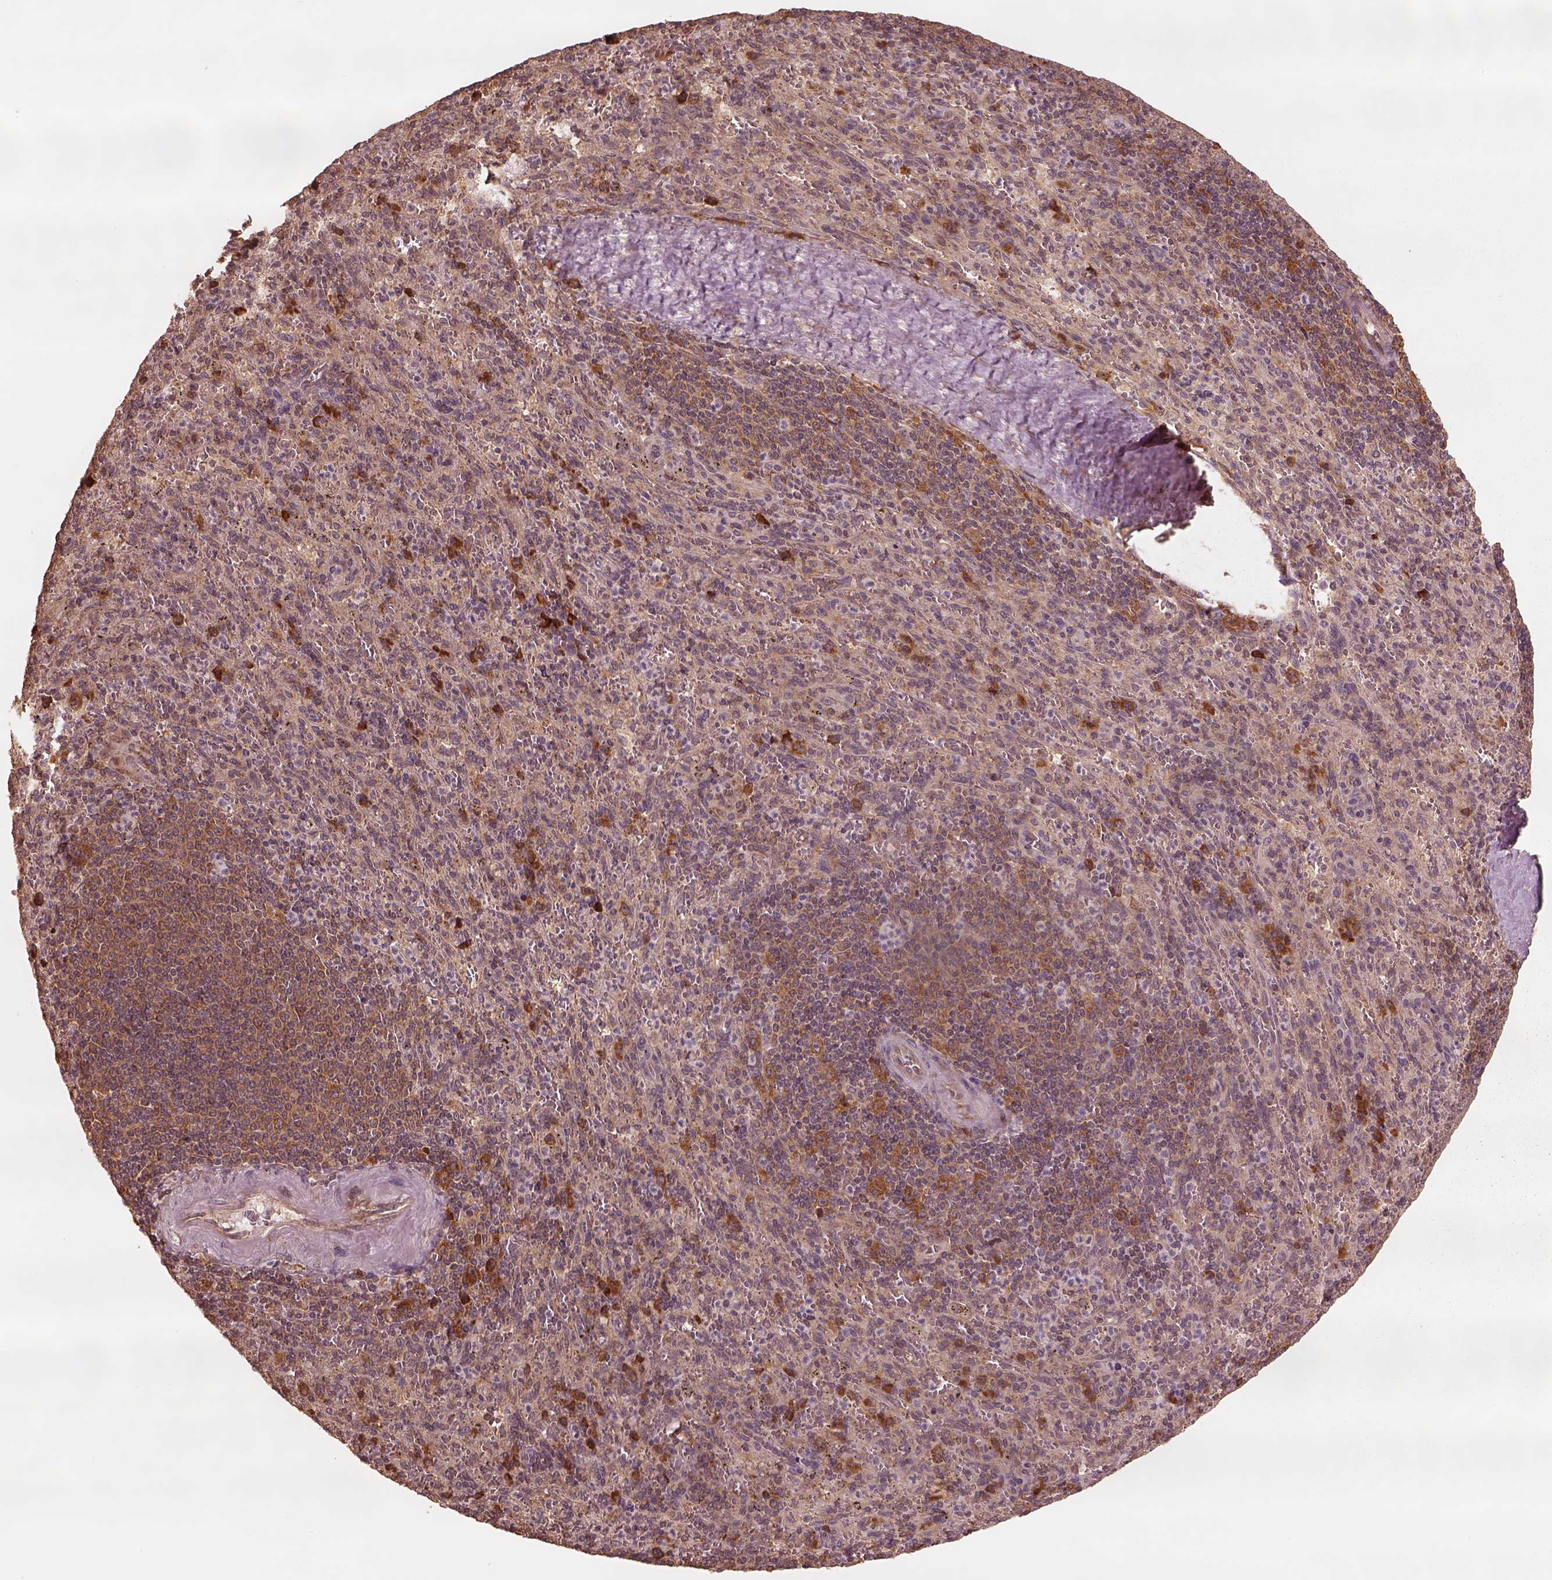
{"staining": {"intensity": "moderate", "quantity": "25%-75%", "location": "cytoplasmic/membranous"}, "tissue": "spleen", "cell_type": "Cells in red pulp", "image_type": "normal", "snomed": [{"axis": "morphology", "description": "Normal tissue, NOS"}, {"axis": "topography", "description": "Spleen"}], "caption": "IHC (DAB (3,3'-diaminobenzidine)) staining of benign spleen reveals moderate cytoplasmic/membranous protein positivity in approximately 25%-75% of cells in red pulp. (brown staining indicates protein expression, while blue staining denotes nuclei).", "gene": "RPS5", "patient": {"sex": "male", "age": 57}}